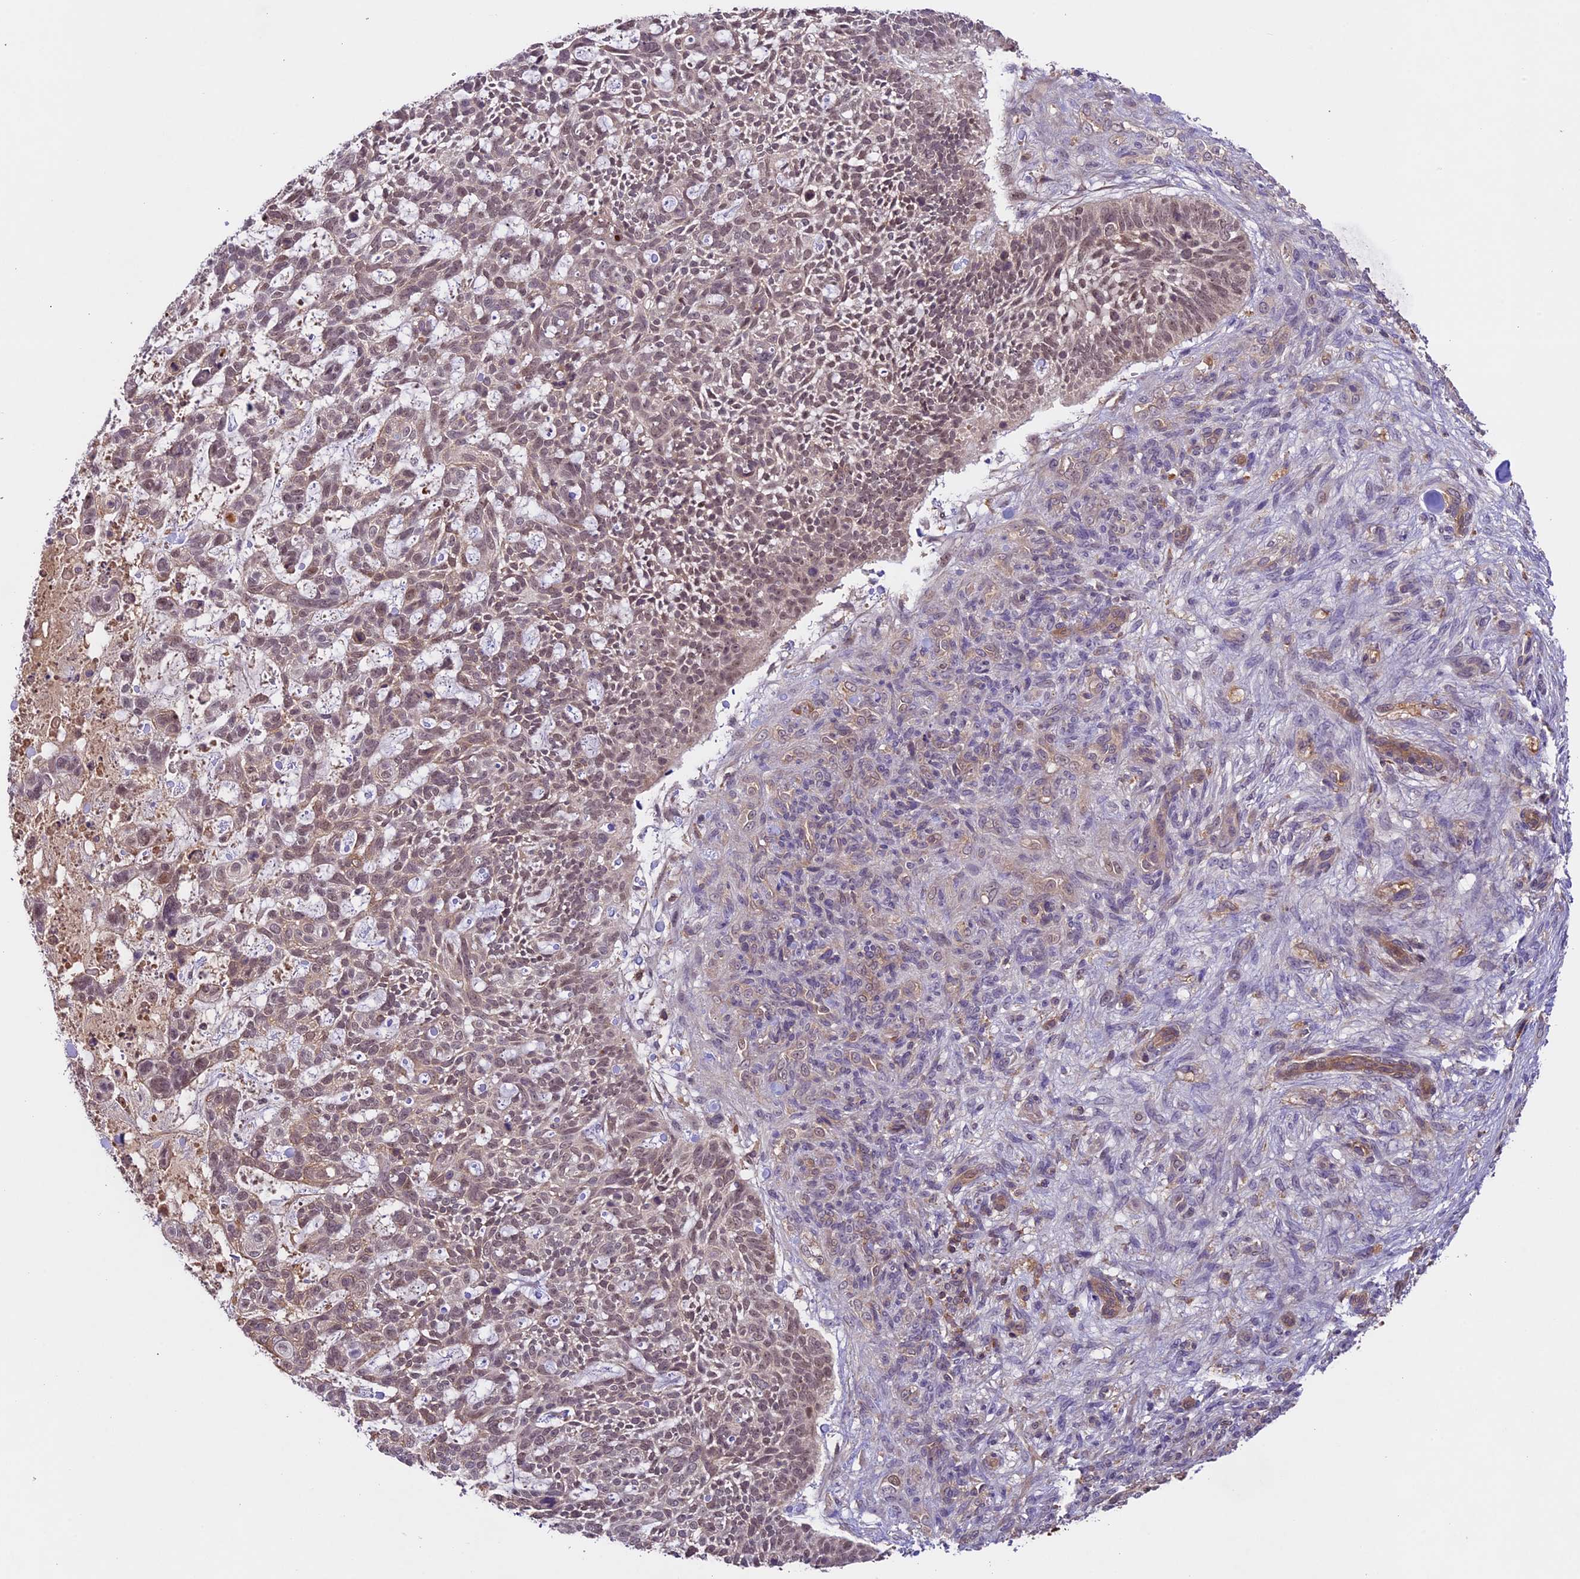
{"staining": {"intensity": "weak", "quantity": ">75%", "location": "nuclear"}, "tissue": "skin cancer", "cell_type": "Tumor cells", "image_type": "cancer", "snomed": [{"axis": "morphology", "description": "Basal cell carcinoma"}, {"axis": "topography", "description": "Skin"}], "caption": "Tumor cells show low levels of weak nuclear positivity in about >75% of cells in human skin cancer.", "gene": "TBC1D1", "patient": {"sex": "male", "age": 88}}